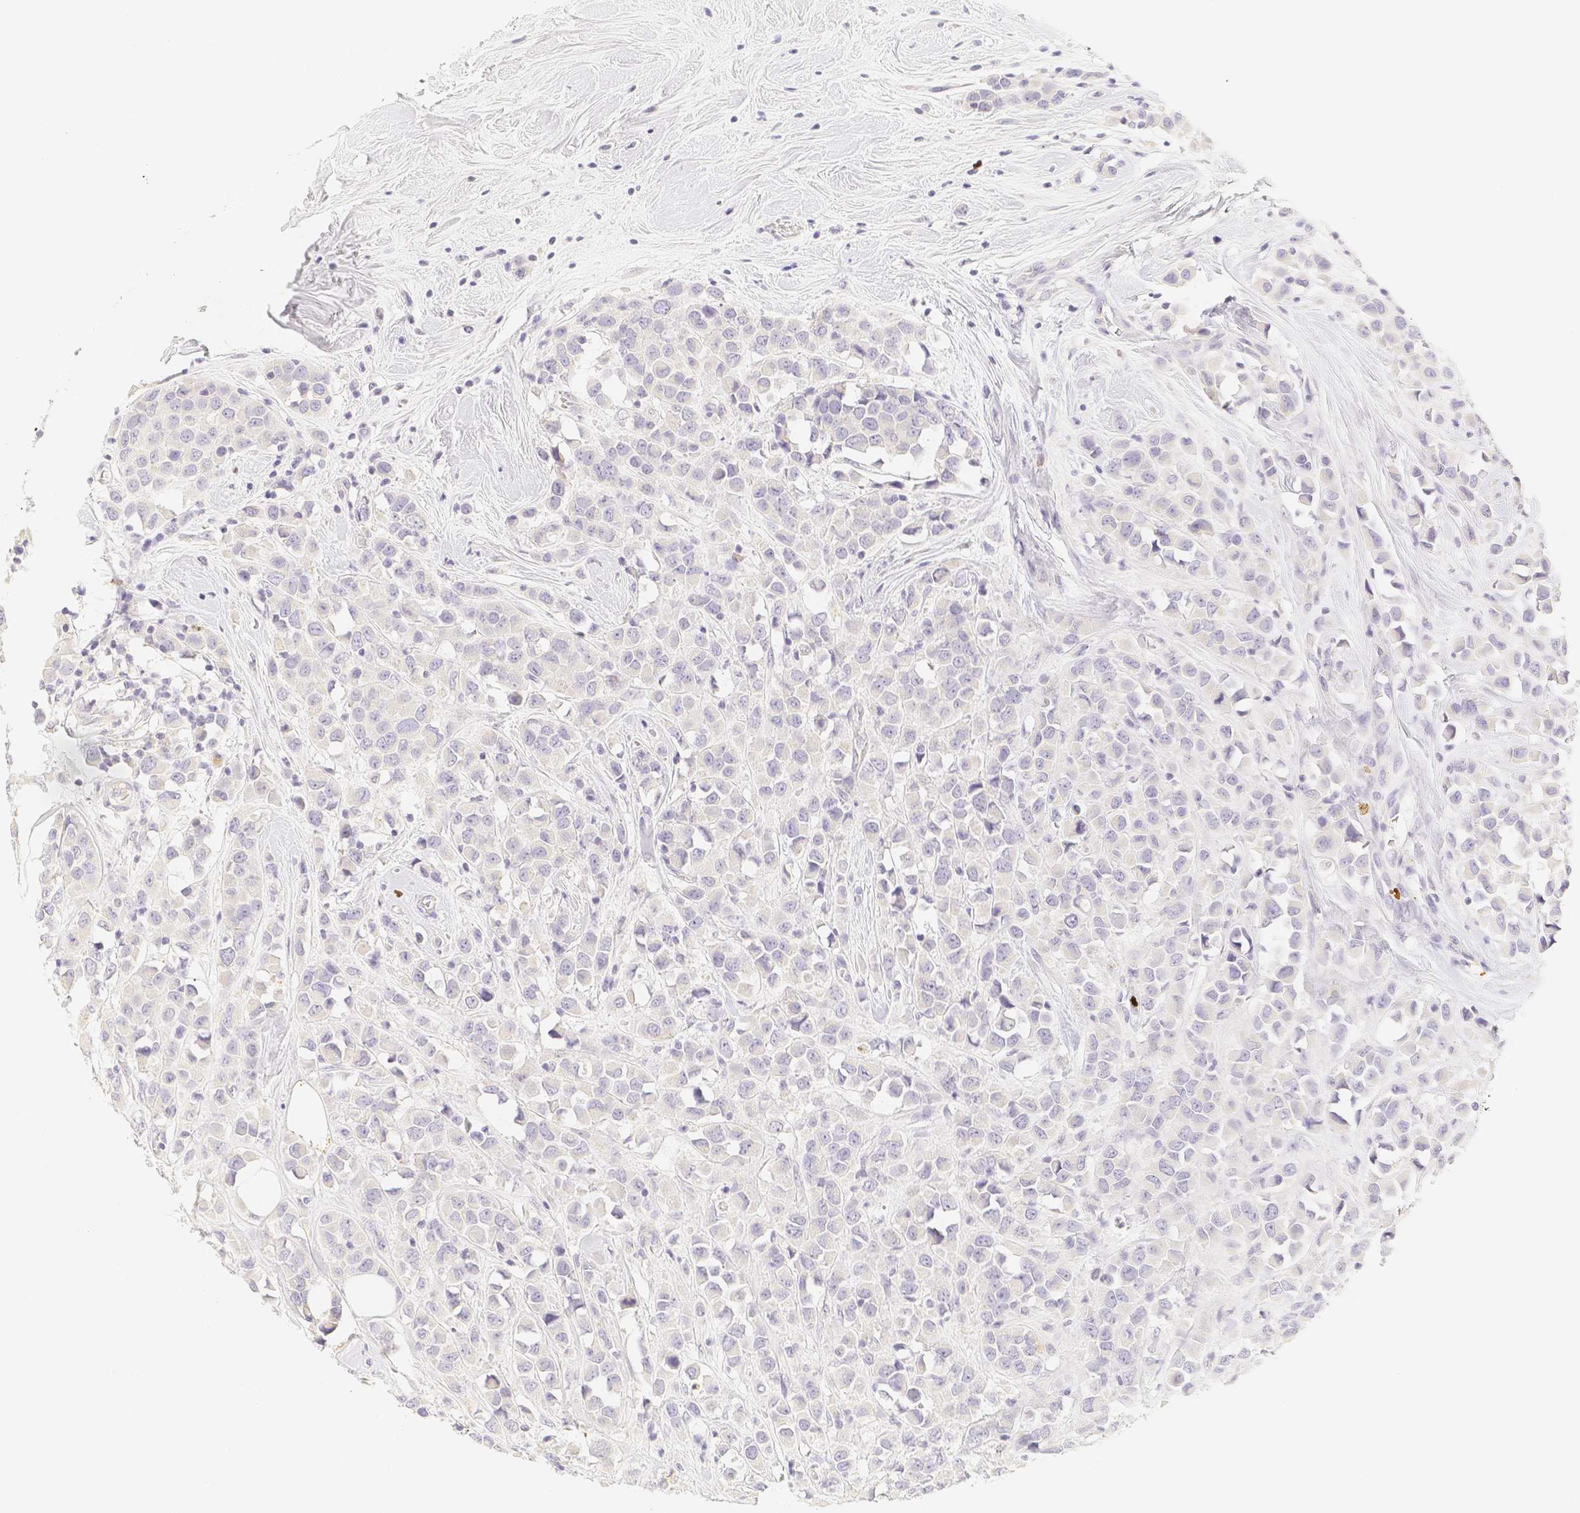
{"staining": {"intensity": "negative", "quantity": "none", "location": "none"}, "tissue": "breast cancer", "cell_type": "Tumor cells", "image_type": "cancer", "snomed": [{"axis": "morphology", "description": "Duct carcinoma"}, {"axis": "topography", "description": "Breast"}], "caption": "IHC photomicrograph of neoplastic tissue: breast cancer (infiltrating ductal carcinoma) stained with DAB exhibits no significant protein positivity in tumor cells.", "gene": "PADI4", "patient": {"sex": "female", "age": 61}}